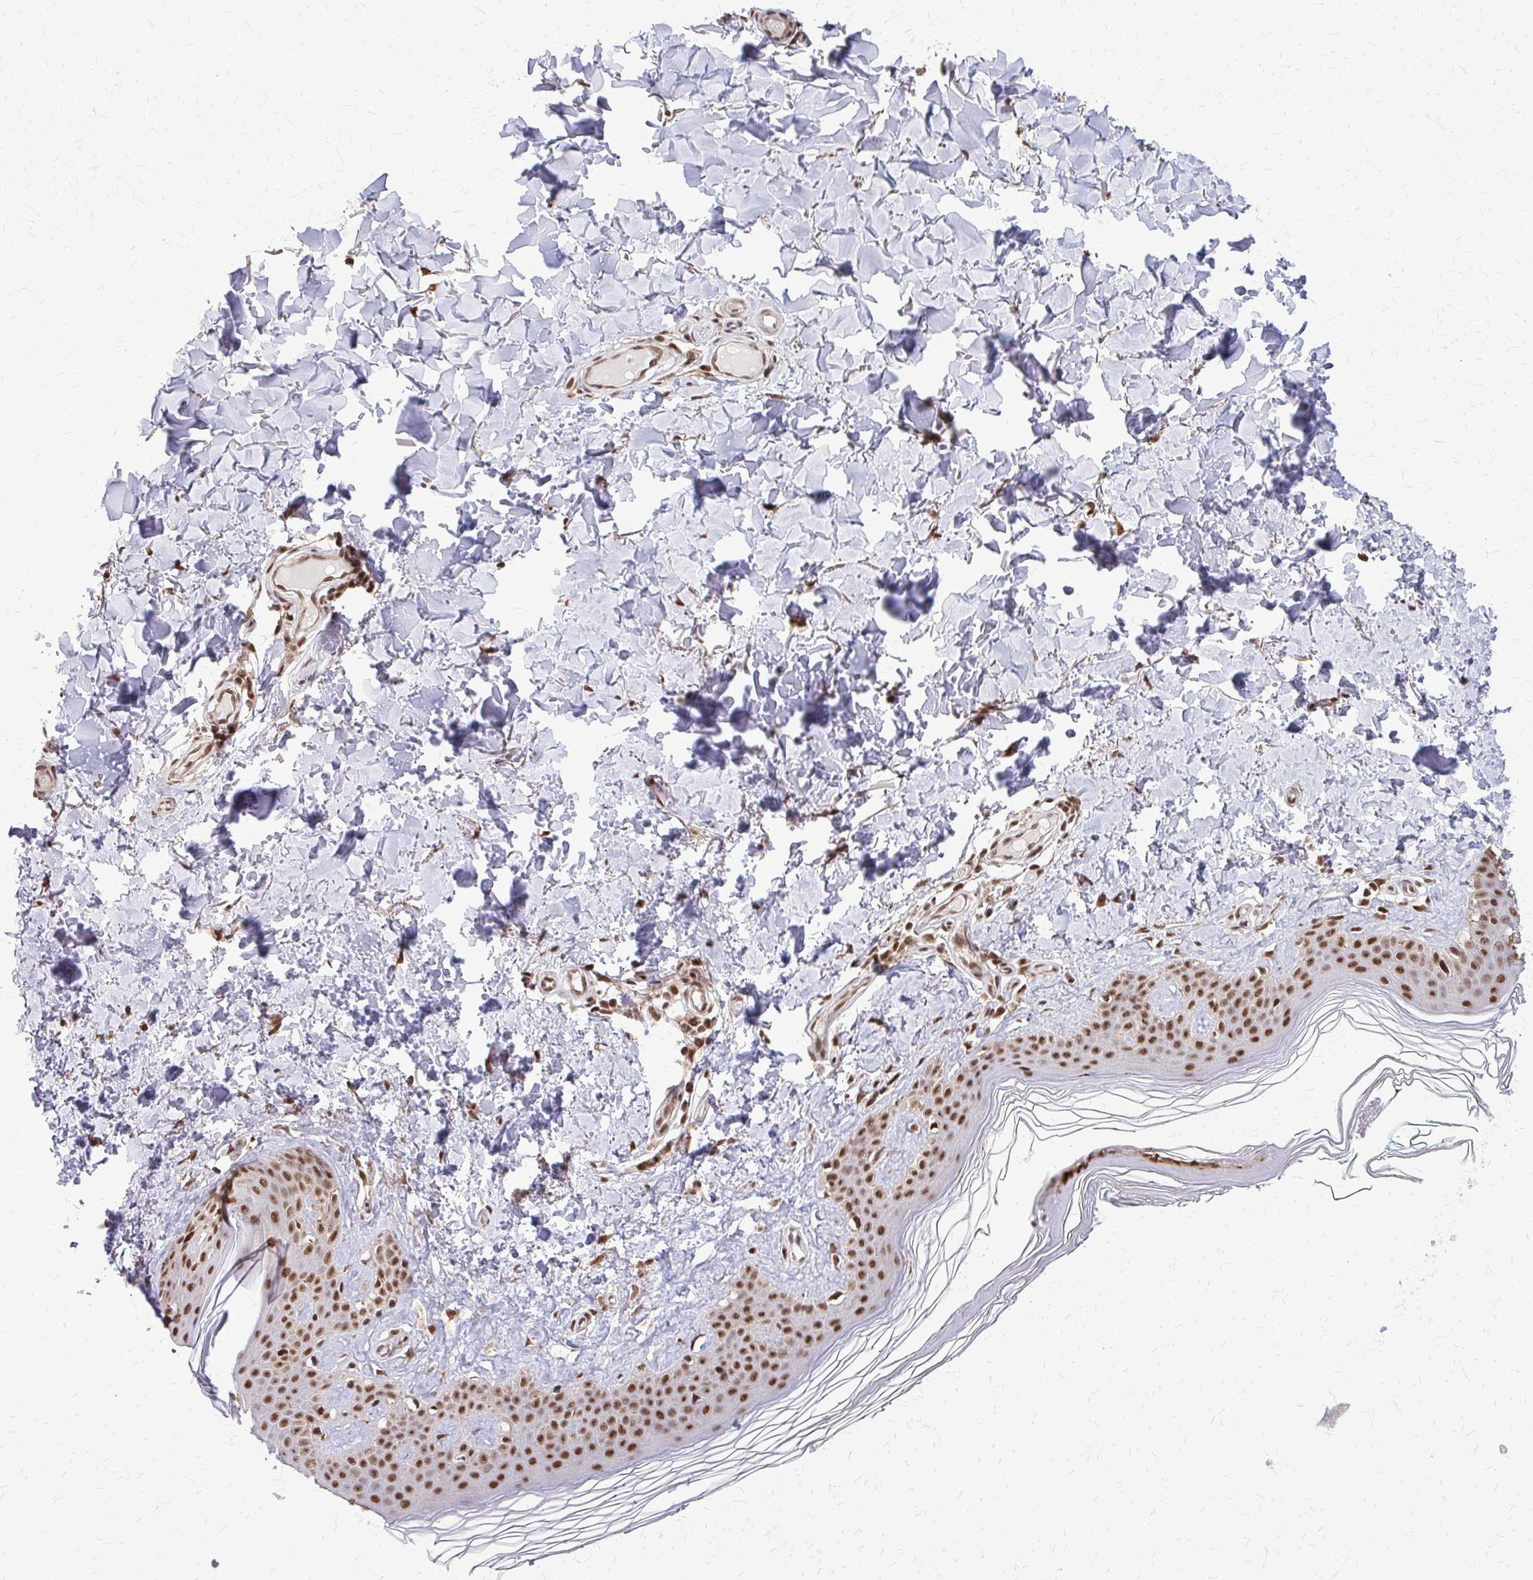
{"staining": {"intensity": "moderate", "quantity": "25%-75%", "location": "nuclear"}, "tissue": "skin", "cell_type": "Fibroblasts", "image_type": "normal", "snomed": [{"axis": "morphology", "description": "Normal tissue, NOS"}, {"axis": "topography", "description": "Skin"}, {"axis": "topography", "description": "Peripheral nerve tissue"}], "caption": "High-power microscopy captured an immunohistochemistry micrograph of unremarkable skin, revealing moderate nuclear positivity in about 25%-75% of fibroblasts.", "gene": "HDAC3", "patient": {"sex": "female", "age": 45}}